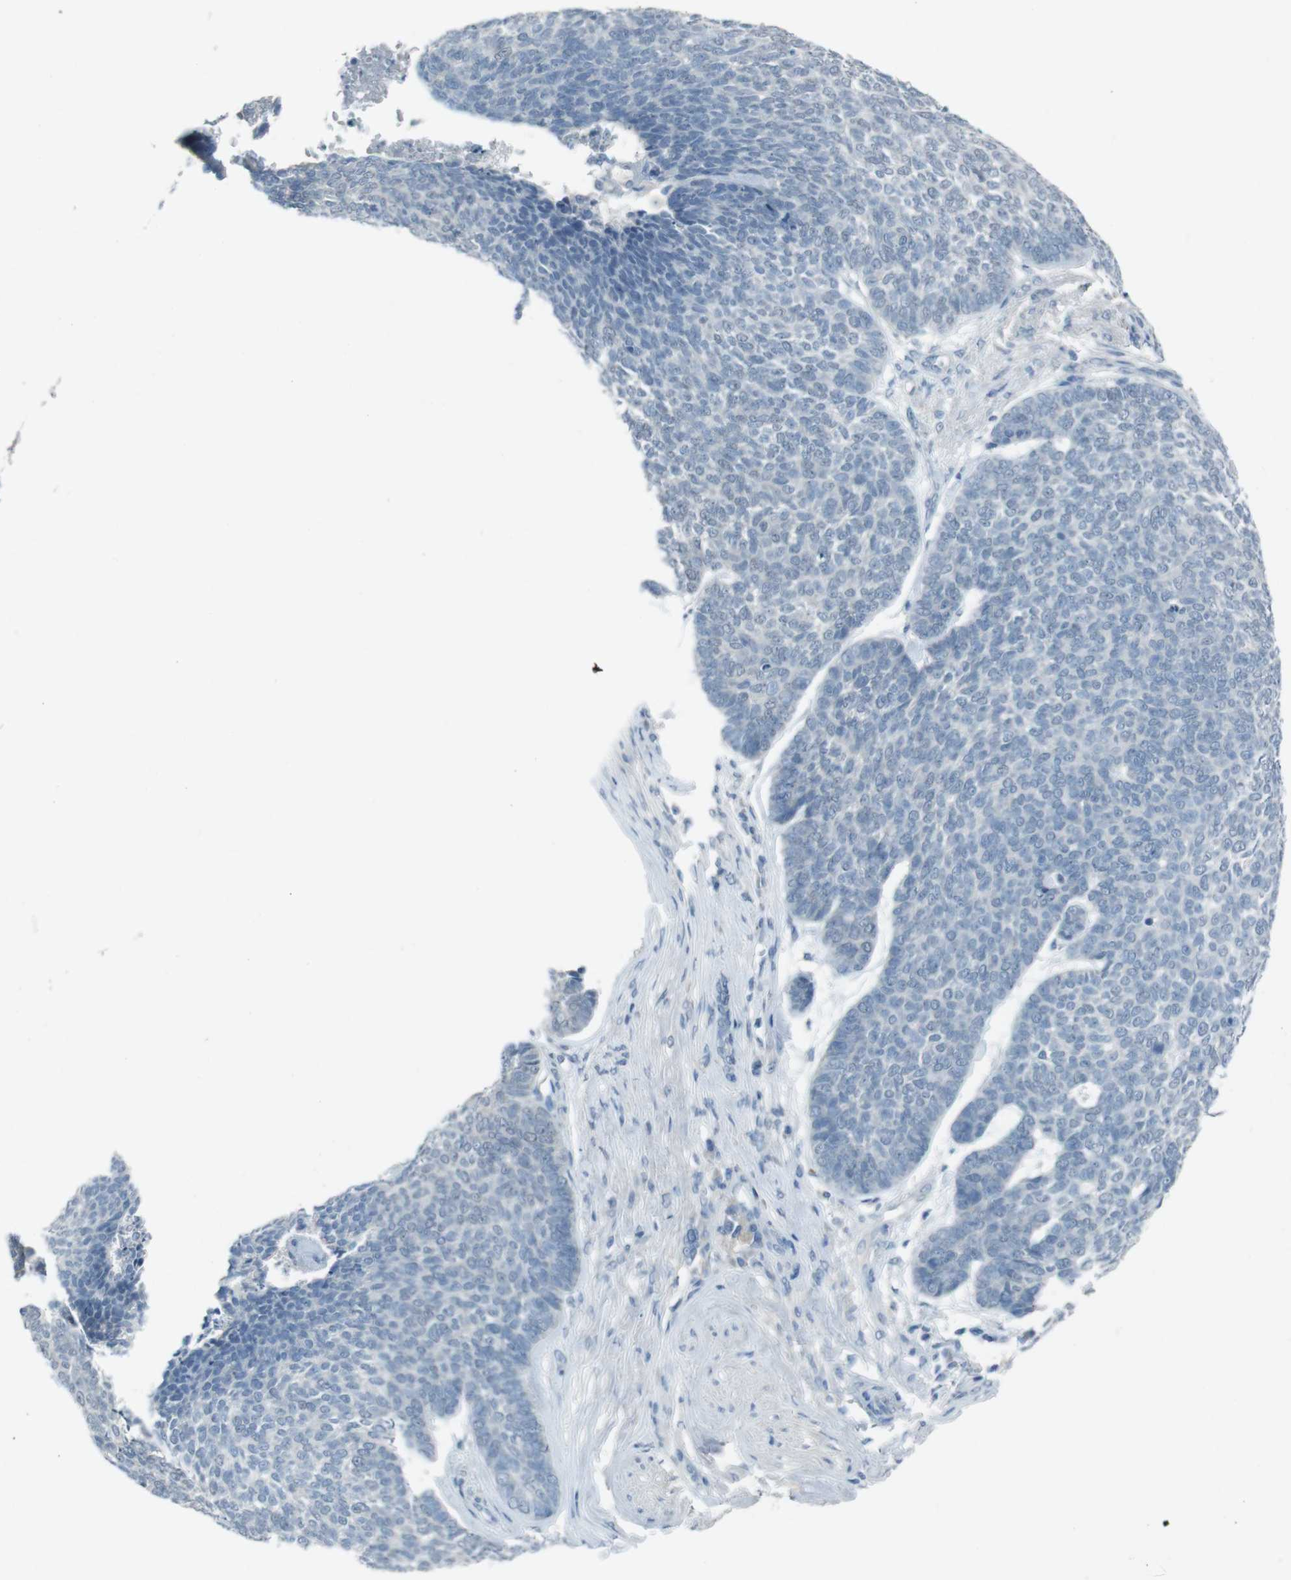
{"staining": {"intensity": "negative", "quantity": "none", "location": "none"}, "tissue": "skin cancer", "cell_type": "Tumor cells", "image_type": "cancer", "snomed": [{"axis": "morphology", "description": "Basal cell carcinoma"}, {"axis": "topography", "description": "Skin"}], "caption": "This is an immunohistochemistry histopathology image of human skin basal cell carcinoma. There is no staining in tumor cells.", "gene": "ENTPD7", "patient": {"sex": "male", "age": 84}}